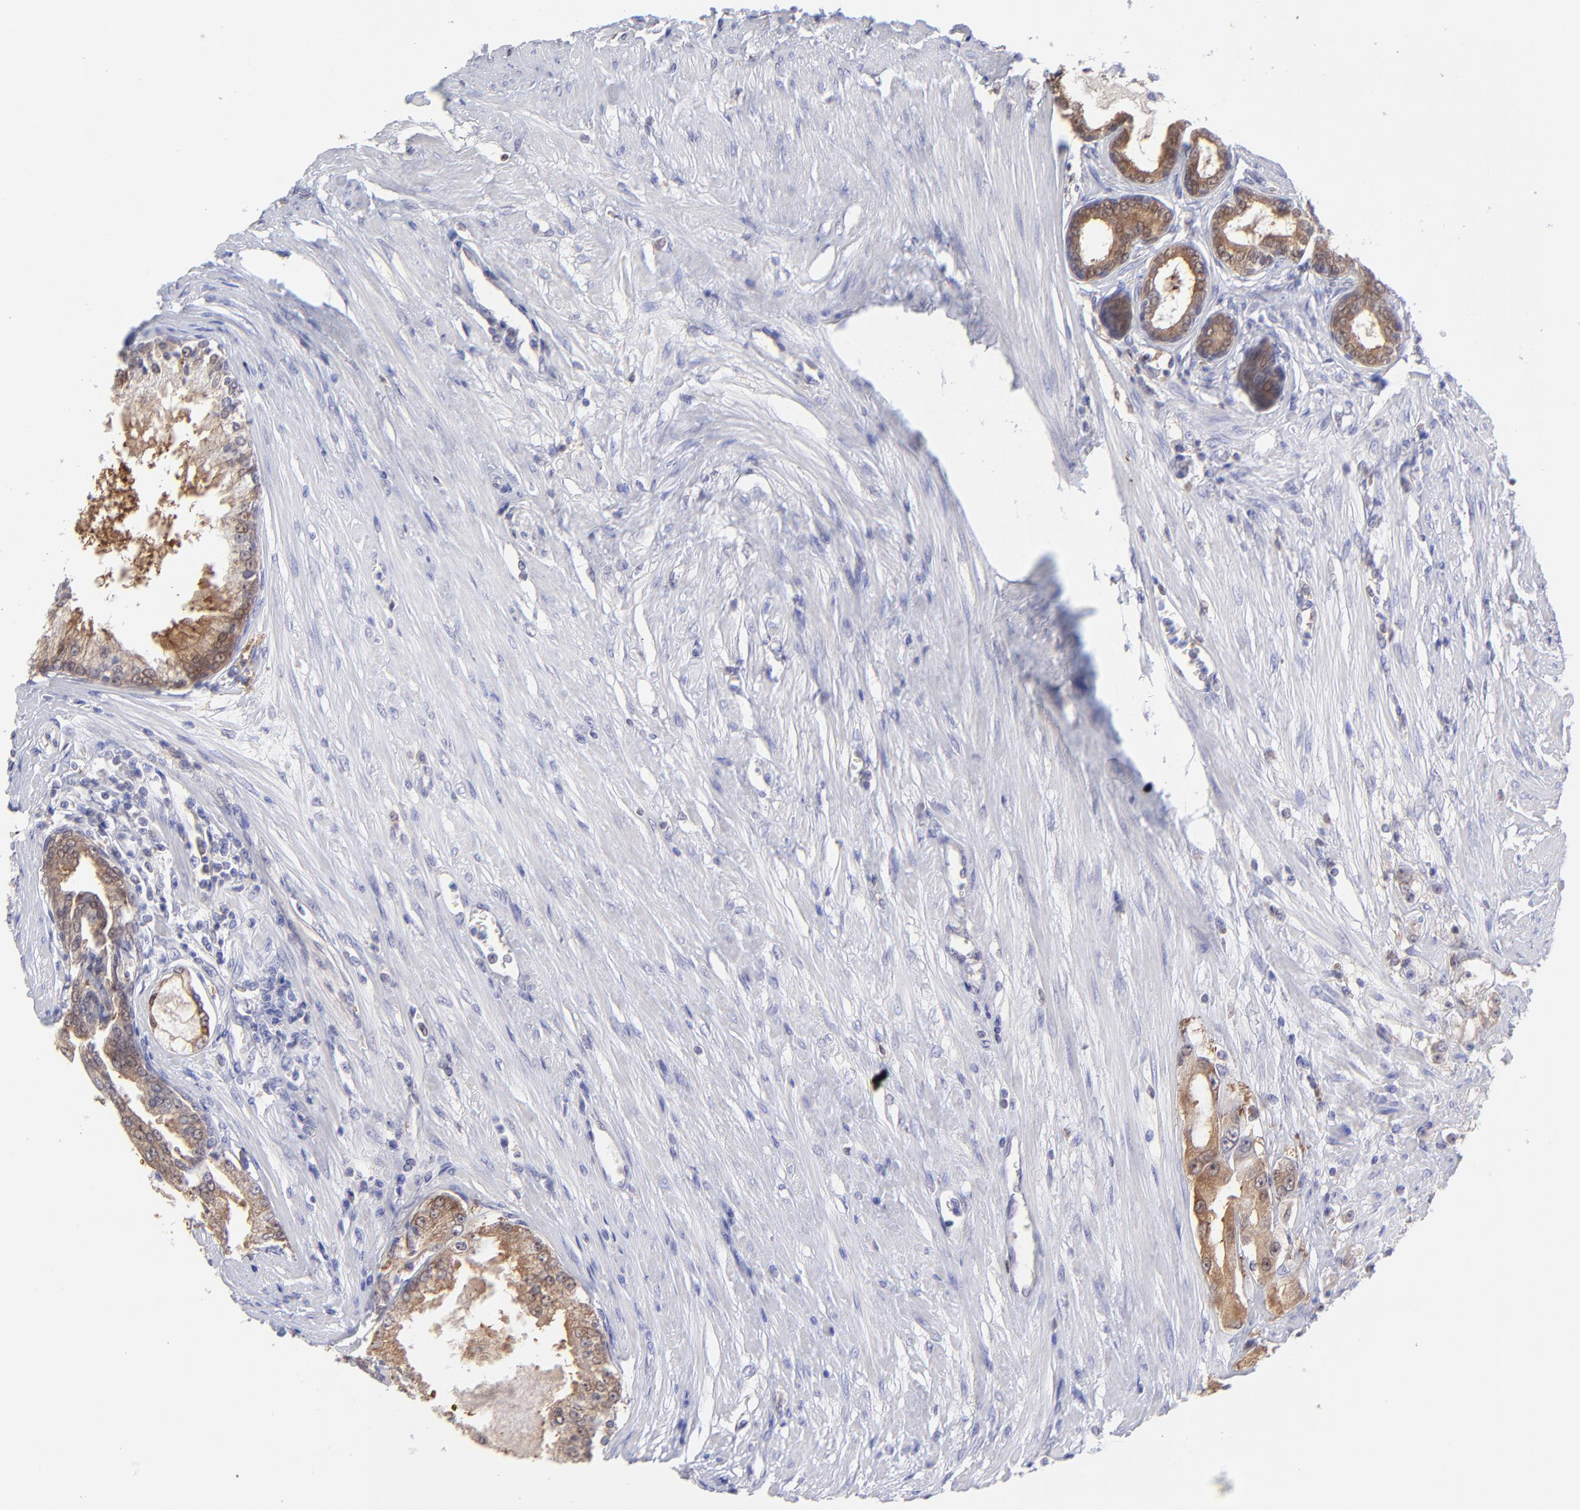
{"staining": {"intensity": "weak", "quantity": ">75%", "location": "cytoplasmic/membranous"}, "tissue": "prostate cancer", "cell_type": "Tumor cells", "image_type": "cancer", "snomed": [{"axis": "morphology", "description": "Adenocarcinoma, Medium grade"}, {"axis": "topography", "description": "Prostate"}], "caption": "Prostate cancer was stained to show a protein in brown. There is low levels of weak cytoplasmic/membranous positivity in approximately >75% of tumor cells.", "gene": "HYAL1", "patient": {"sex": "male", "age": 72}}